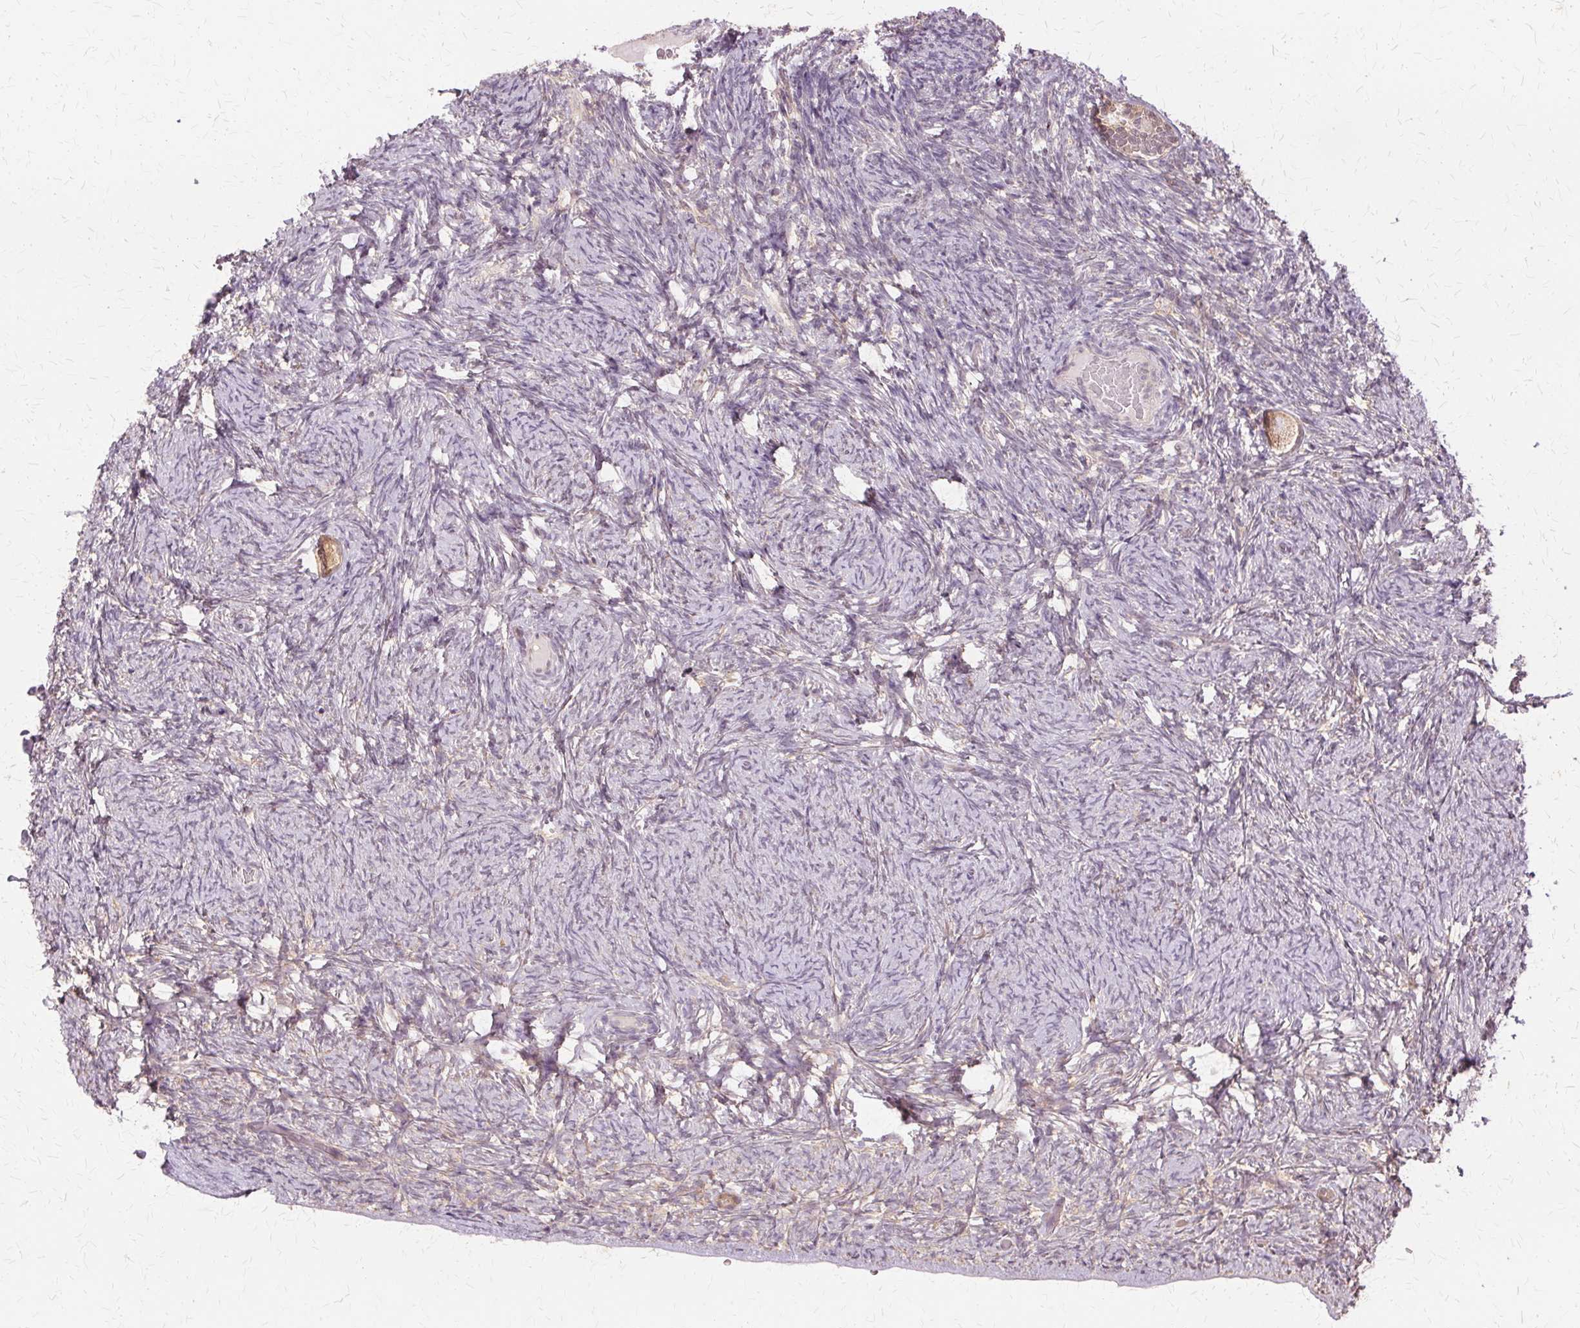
{"staining": {"intensity": "moderate", "quantity": "25%-75%", "location": "cytoplasmic/membranous,nuclear"}, "tissue": "ovary", "cell_type": "Follicle cells", "image_type": "normal", "snomed": [{"axis": "morphology", "description": "Normal tissue, NOS"}, {"axis": "topography", "description": "Ovary"}], "caption": "About 25%-75% of follicle cells in benign ovary reveal moderate cytoplasmic/membranous,nuclear protein positivity as visualized by brown immunohistochemical staining.", "gene": "PRMT5", "patient": {"sex": "female", "age": 34}}